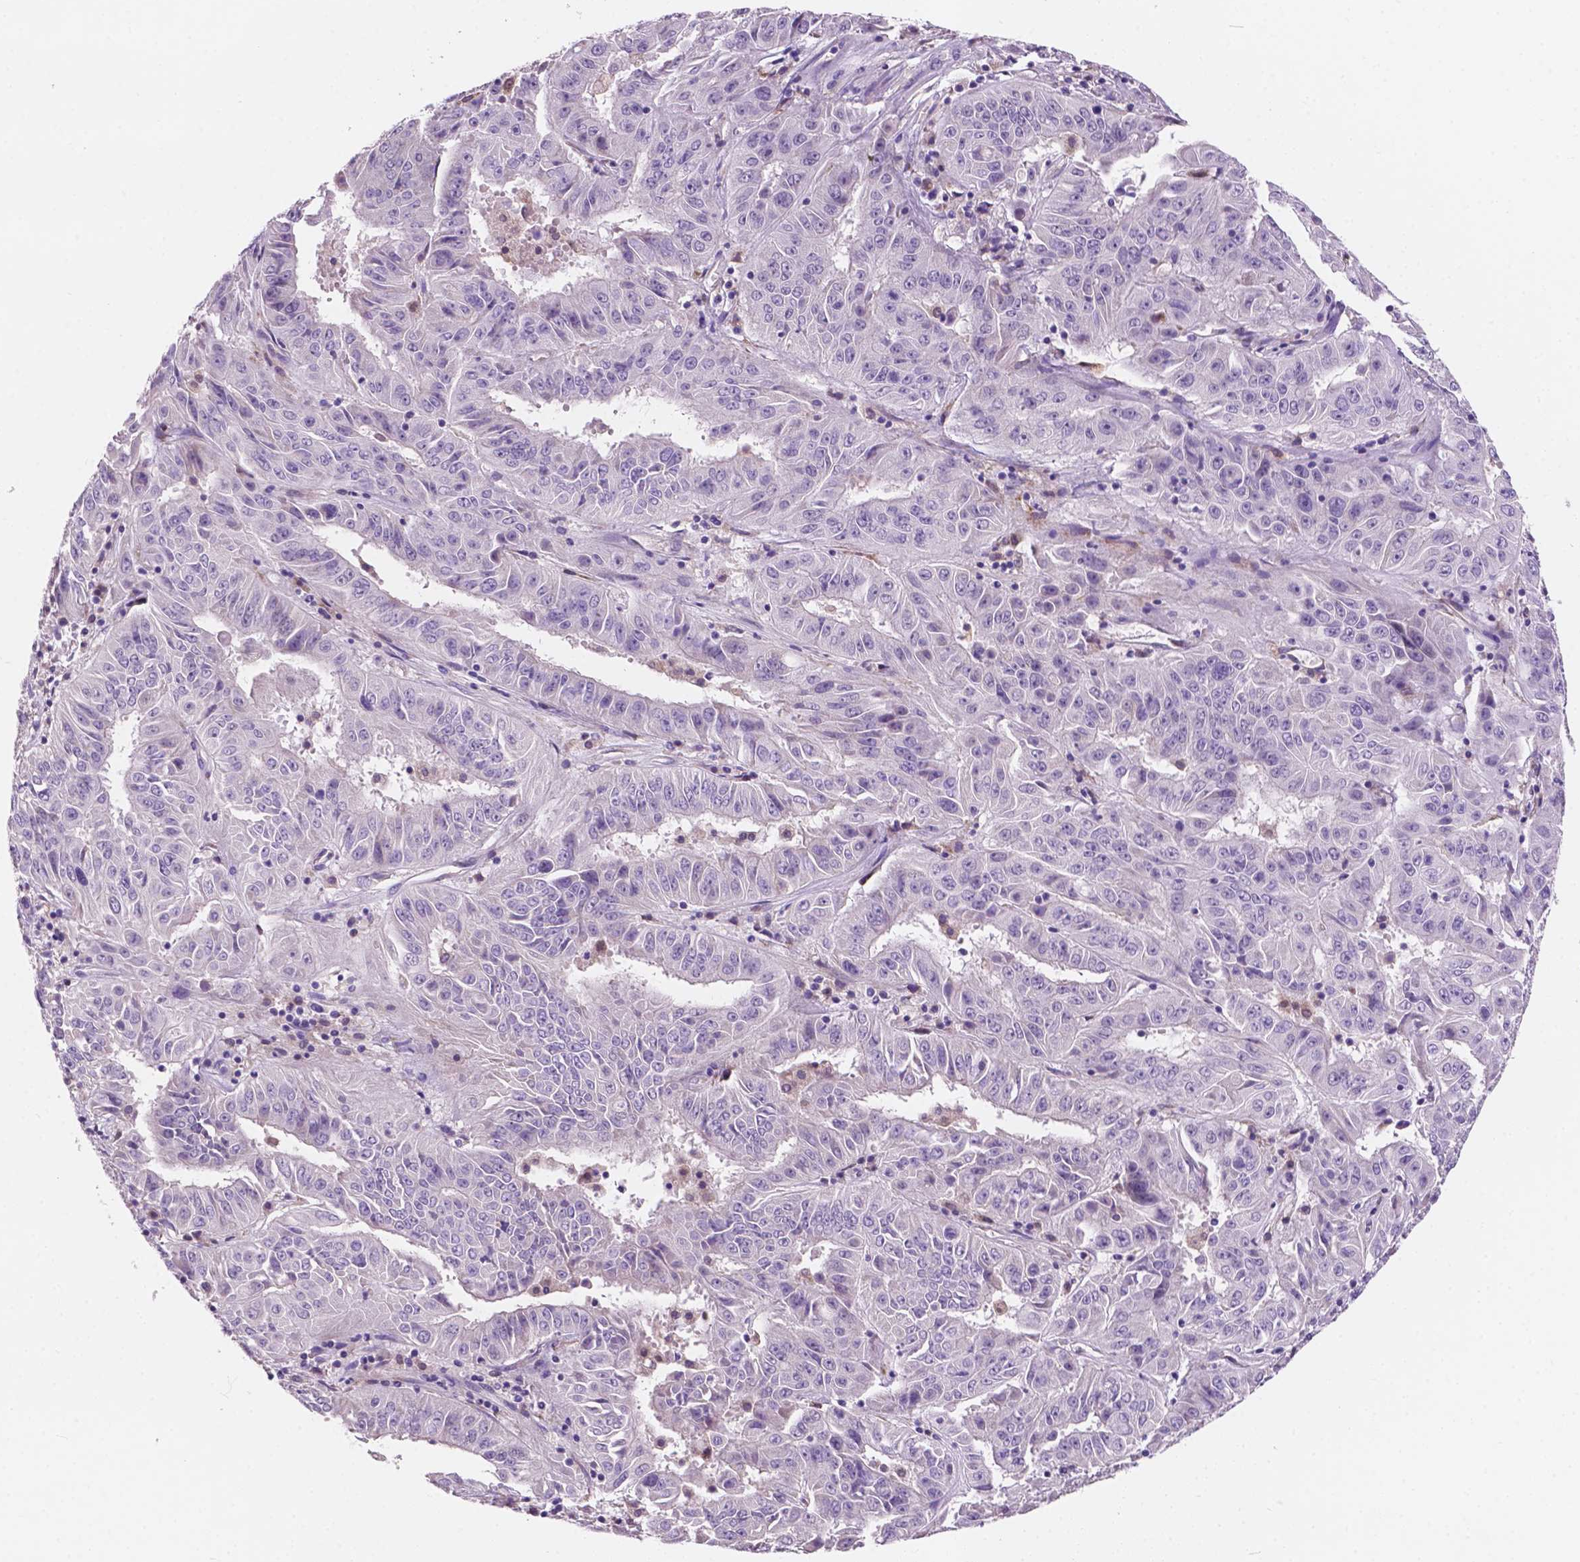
{"staining": {"intensity": "negative", "quantity": "none", "location": "none"}, "tissue": "pancreatic cancer", "cell_type": "Tumor cells", "image_type": "cancer", "snomed": [{"axis": "morphology", "description": "Adenocarcinoma, NOS"}, {"axis": "topography", "description": "Pancreas"}], "caption": "Immunohistochemical staining of pancreatic cancer shows no significant expression in tumor cells. The staining is performed using DAB brown chromogen with nuclei counter-stained in using hematoxylin.", "gene": "IREB2", "patient": {"sex": "male", "age": 63}}